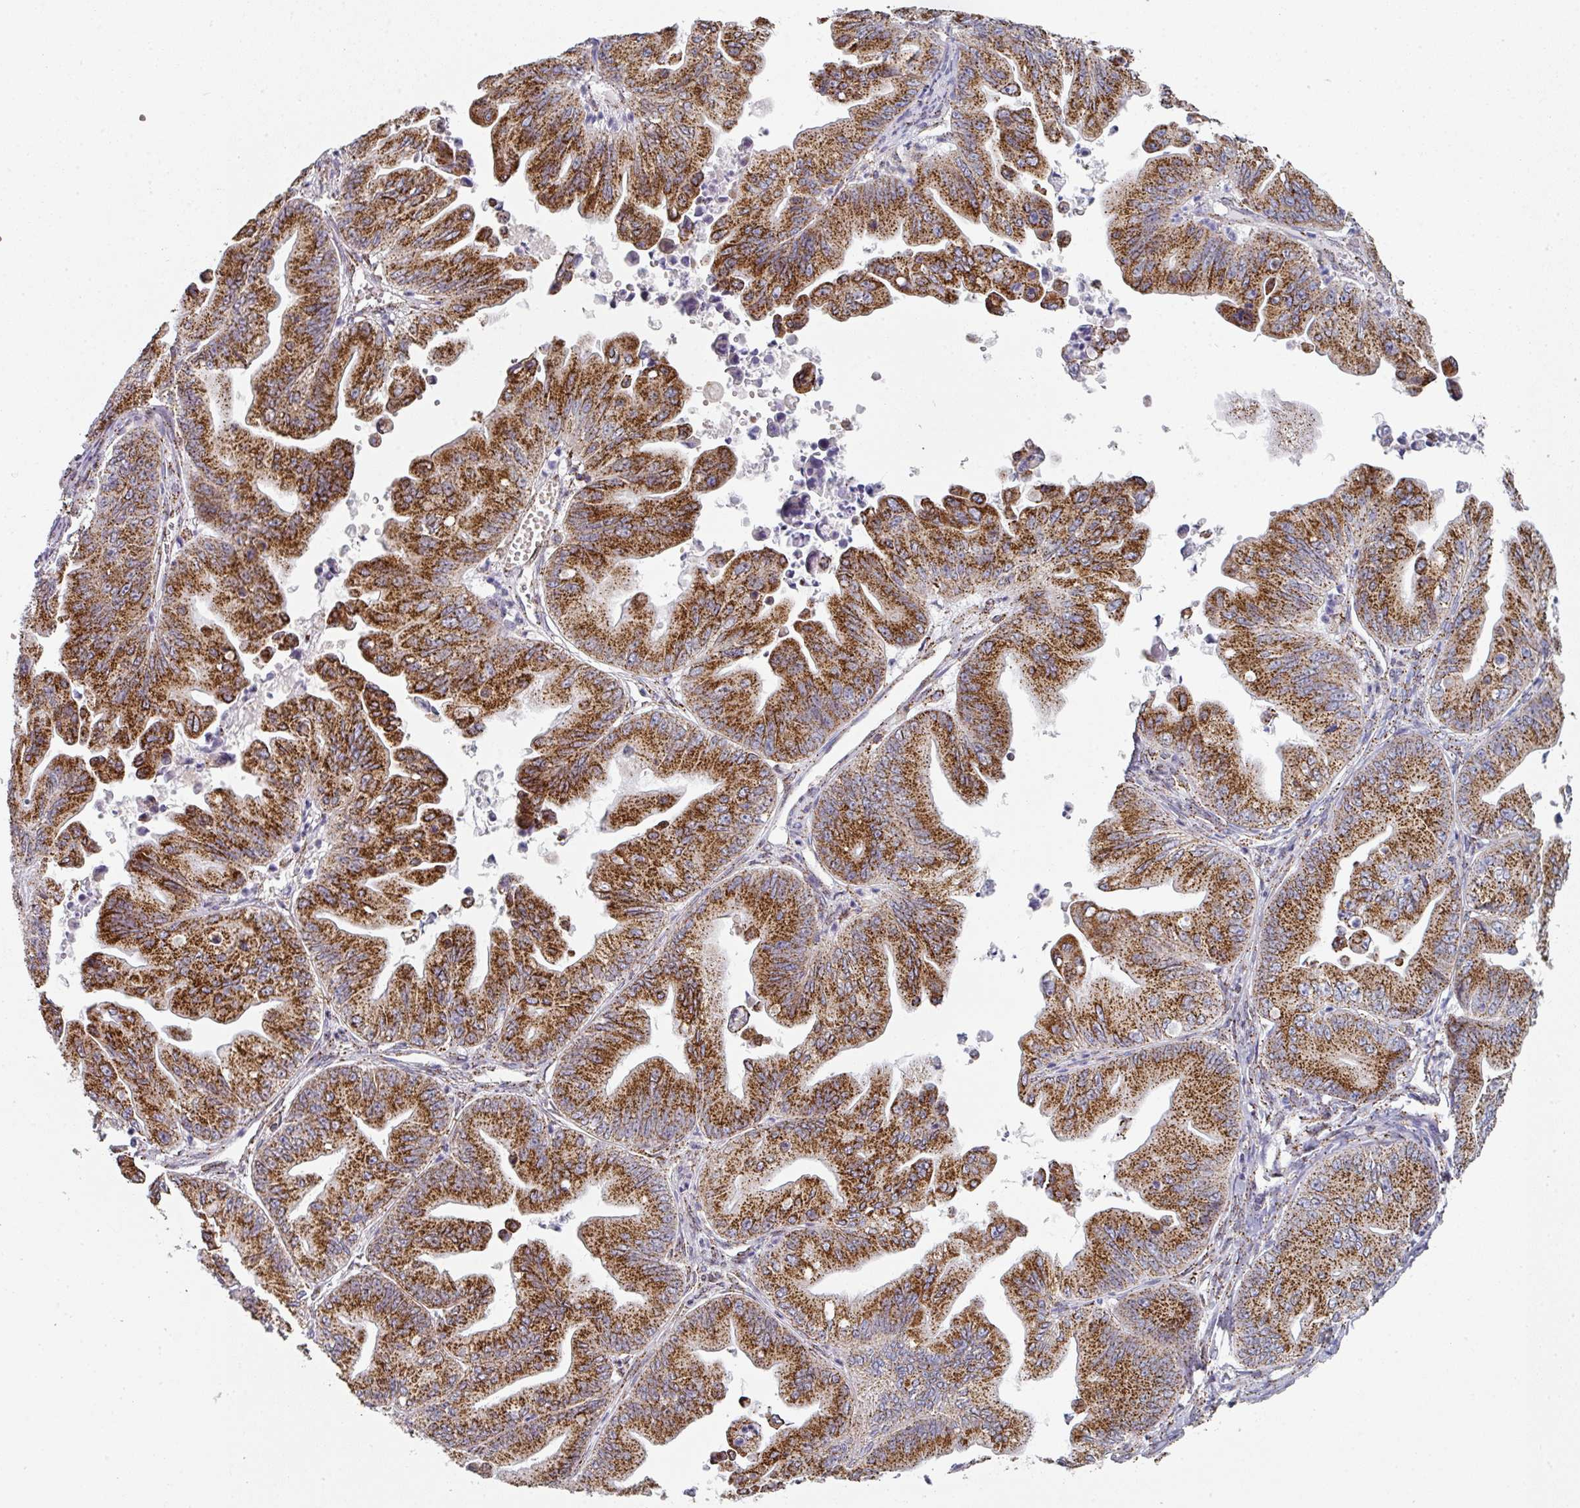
{"staining": {"intensity": "strong", "quantity": ">75%", "location": "cytoplasmic/membranous"}, "tissue": "ovarian cancer", "cell_type": "Tumor cells", "image_type": "cancer", "snomed": [{"axis": "morphology", "description": "Cystadenocarcinoma, mucinous, NOS"}, {"axis": "topography", "description": "Ovary"}], "caption": "Ovarian mucinous cystadenocarcinoma stained for a protein demonstrates strong cytoplasmic/membranous positivity in tumor cells.", "gene": "CCDC85B", "patient": {"sex": "female", "age": 71}}